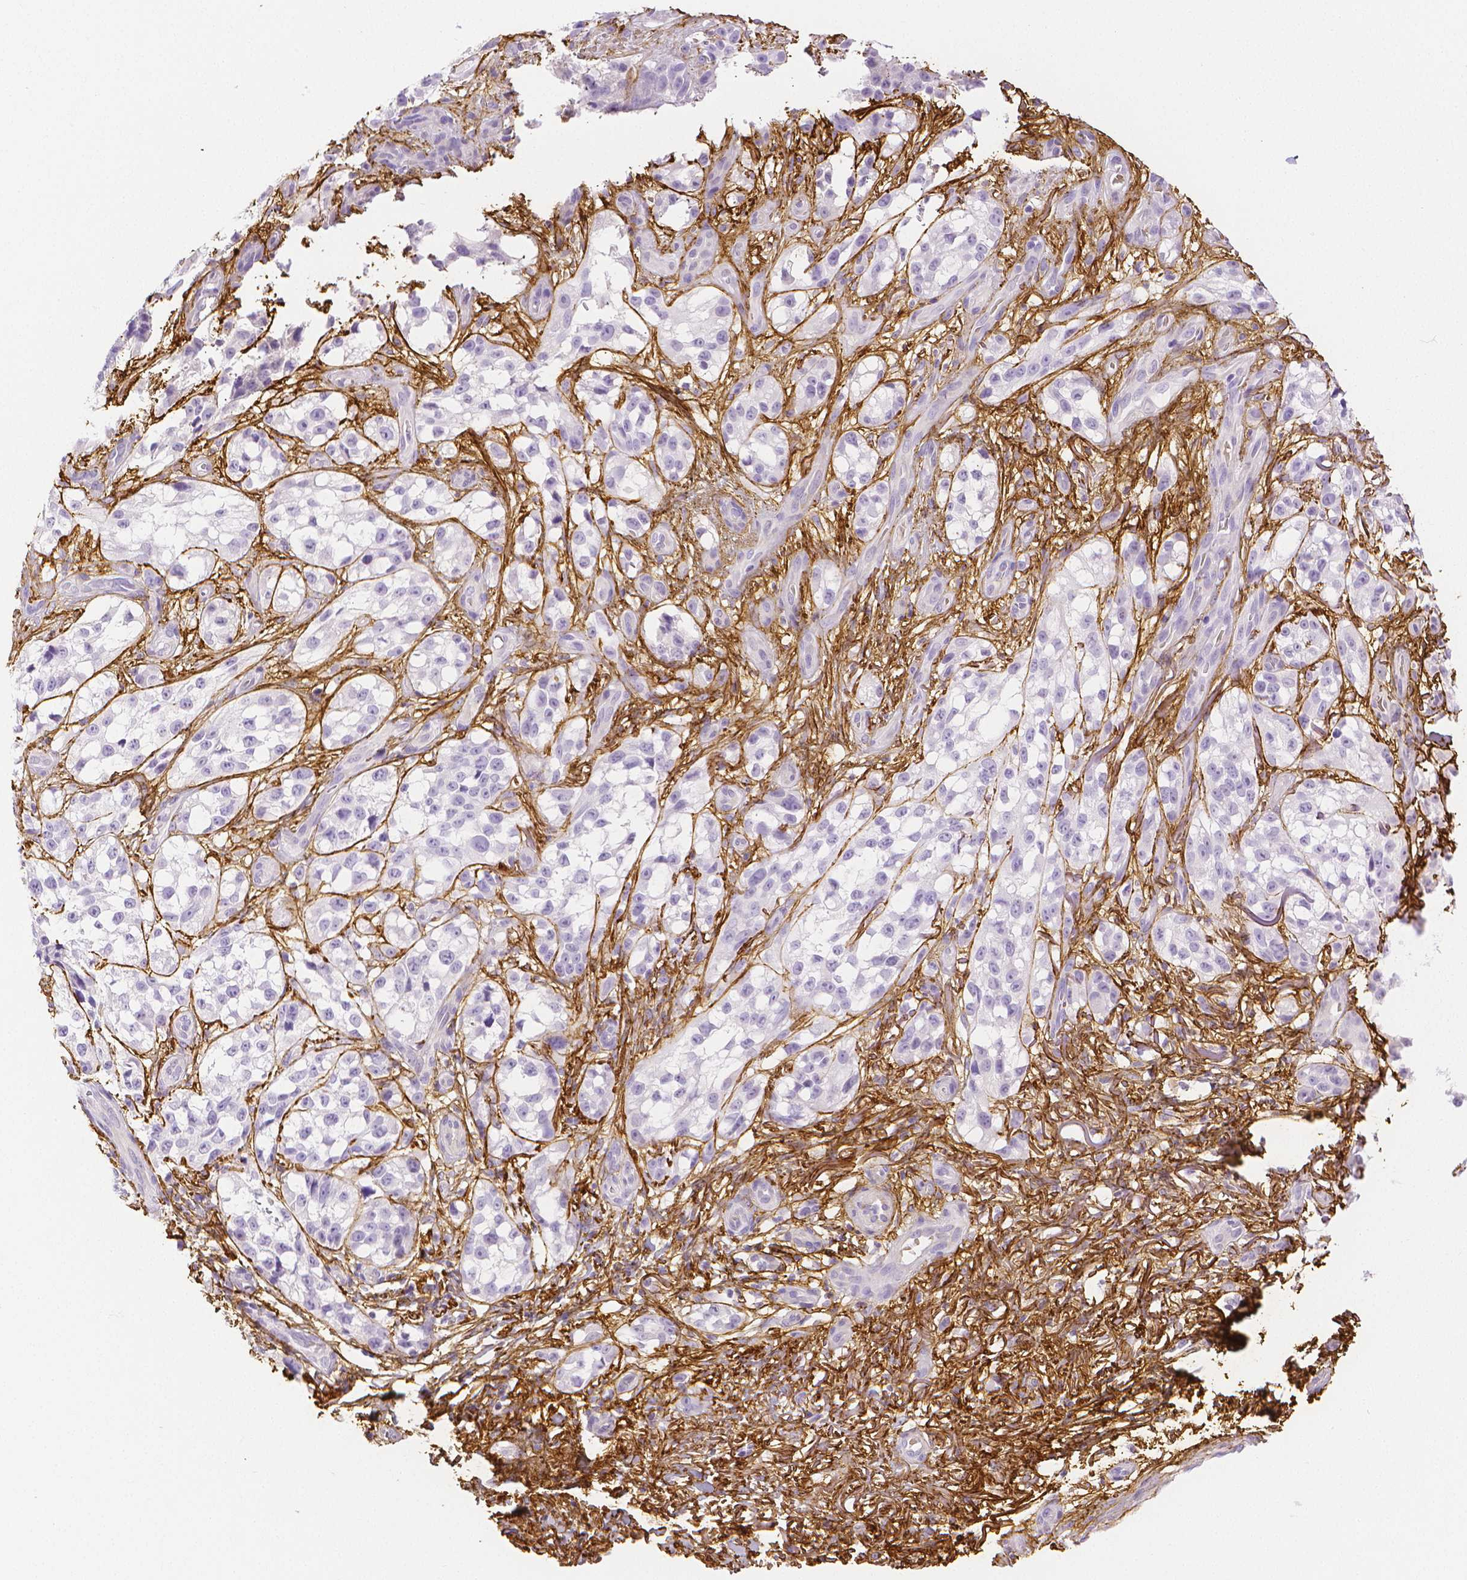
{"staining": {"intensity": "negative", "quantity": "none", "location": "none"}, "tissue": "melanoma", "cell_type": "Tumor cells", "image_type": "cancer", "snomed": [{"axis": "morphology", "description": "Malignant melanoma, NOS"}, {"axis": "topography", "description": "Skin"}], "caption": "Tumor cells show no significant protein expression in melanoma.", "gene": "FBN1", "patient": {"sex": "female", "age": 85}}